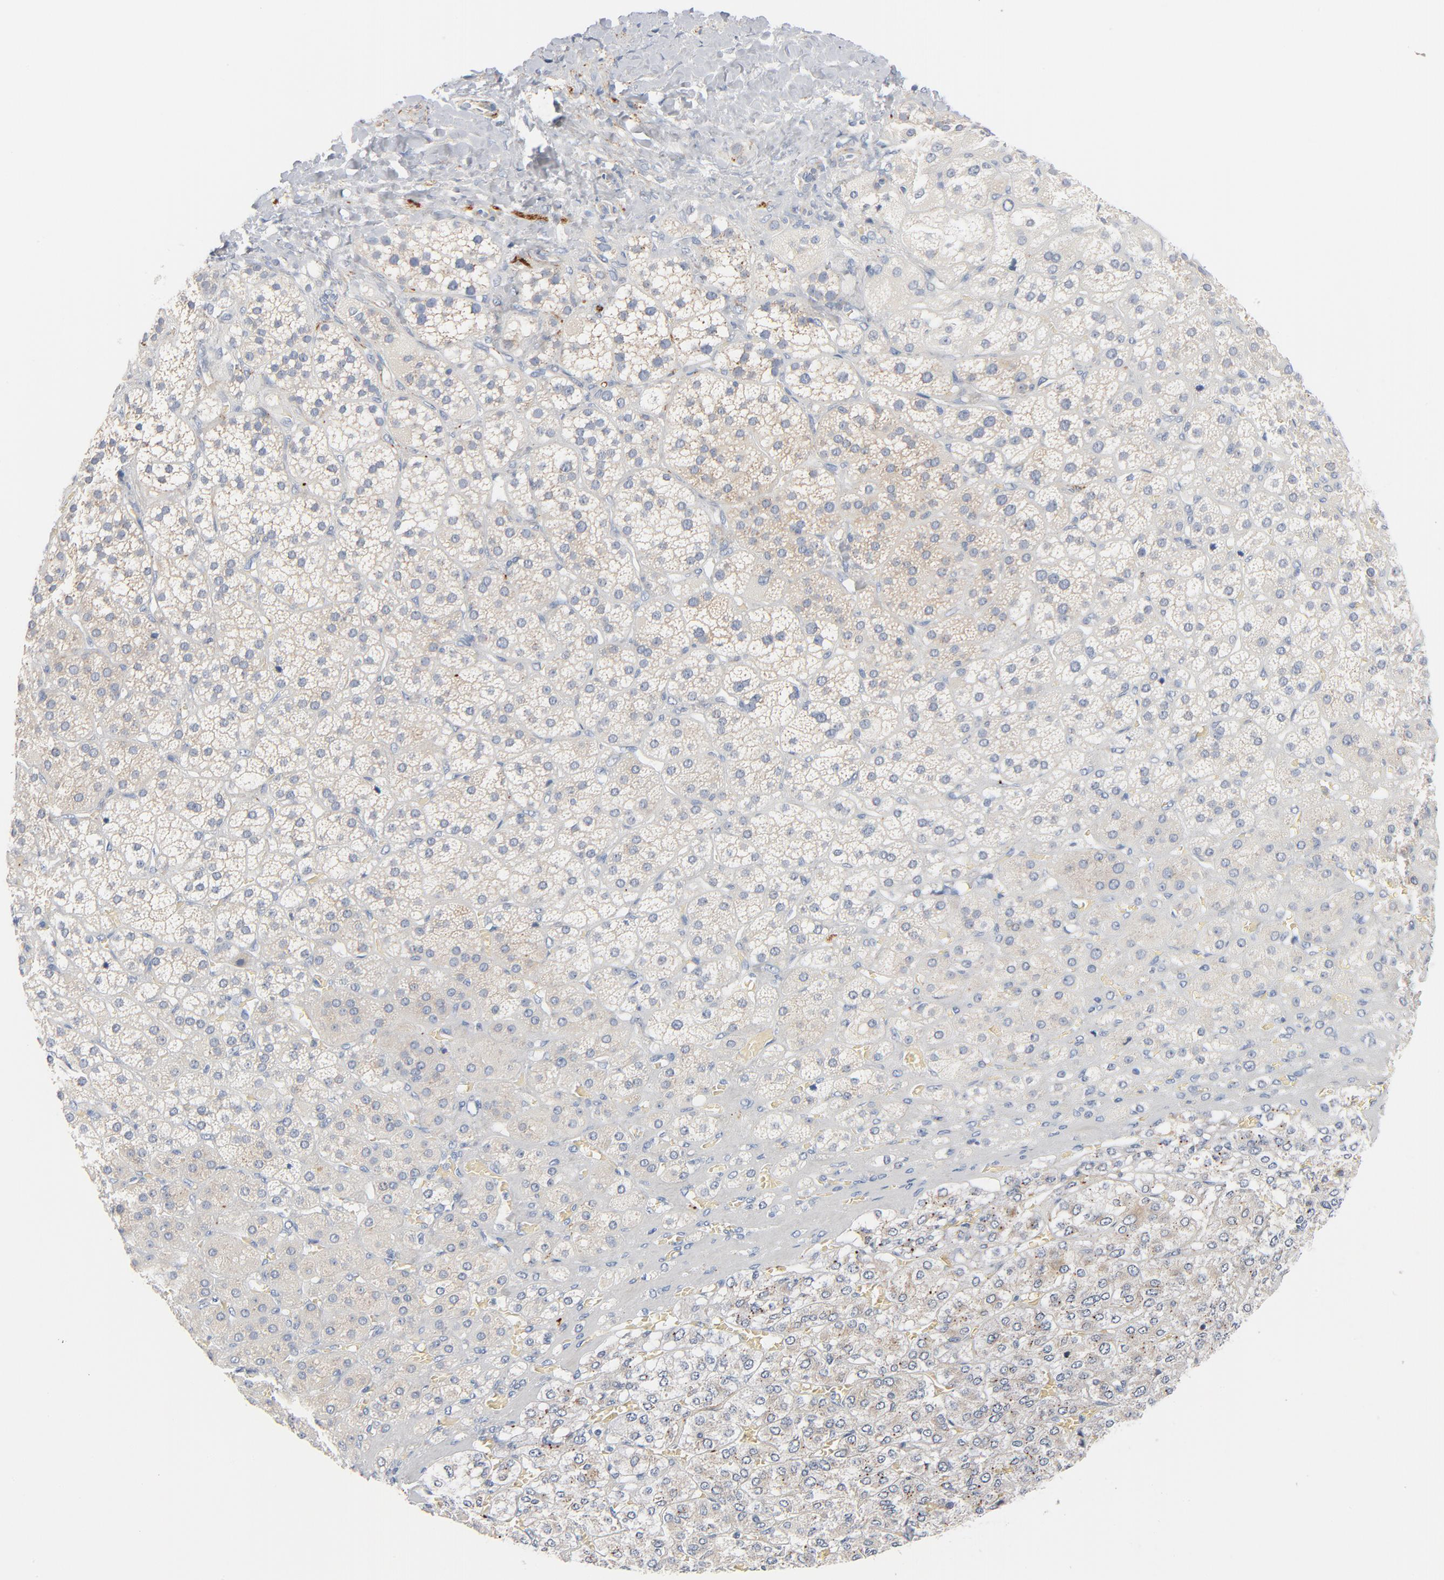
{"staining": {"intensity": "negative", "quantity": "none", "location": "none"}, "tissue": "adrenal gland", "cell_type": "Glandular cells", "image_type": "normal", "snomed": [{"axis": "morphology", "description": "Normal tissue, NOS"}, {"axis": "topography", "description": "Adrenal gland"}], "caption": "High power microscopy histopathology image of an immunohistochemistry image of normal adrenal gland, revealing no significant staining in glandular cells. (DAB (3,3'-diaminobenzidine) immunohistochemistry, high magnification).", "gene": "IFT43", "patient": {"sex": "female", "age": 71}}